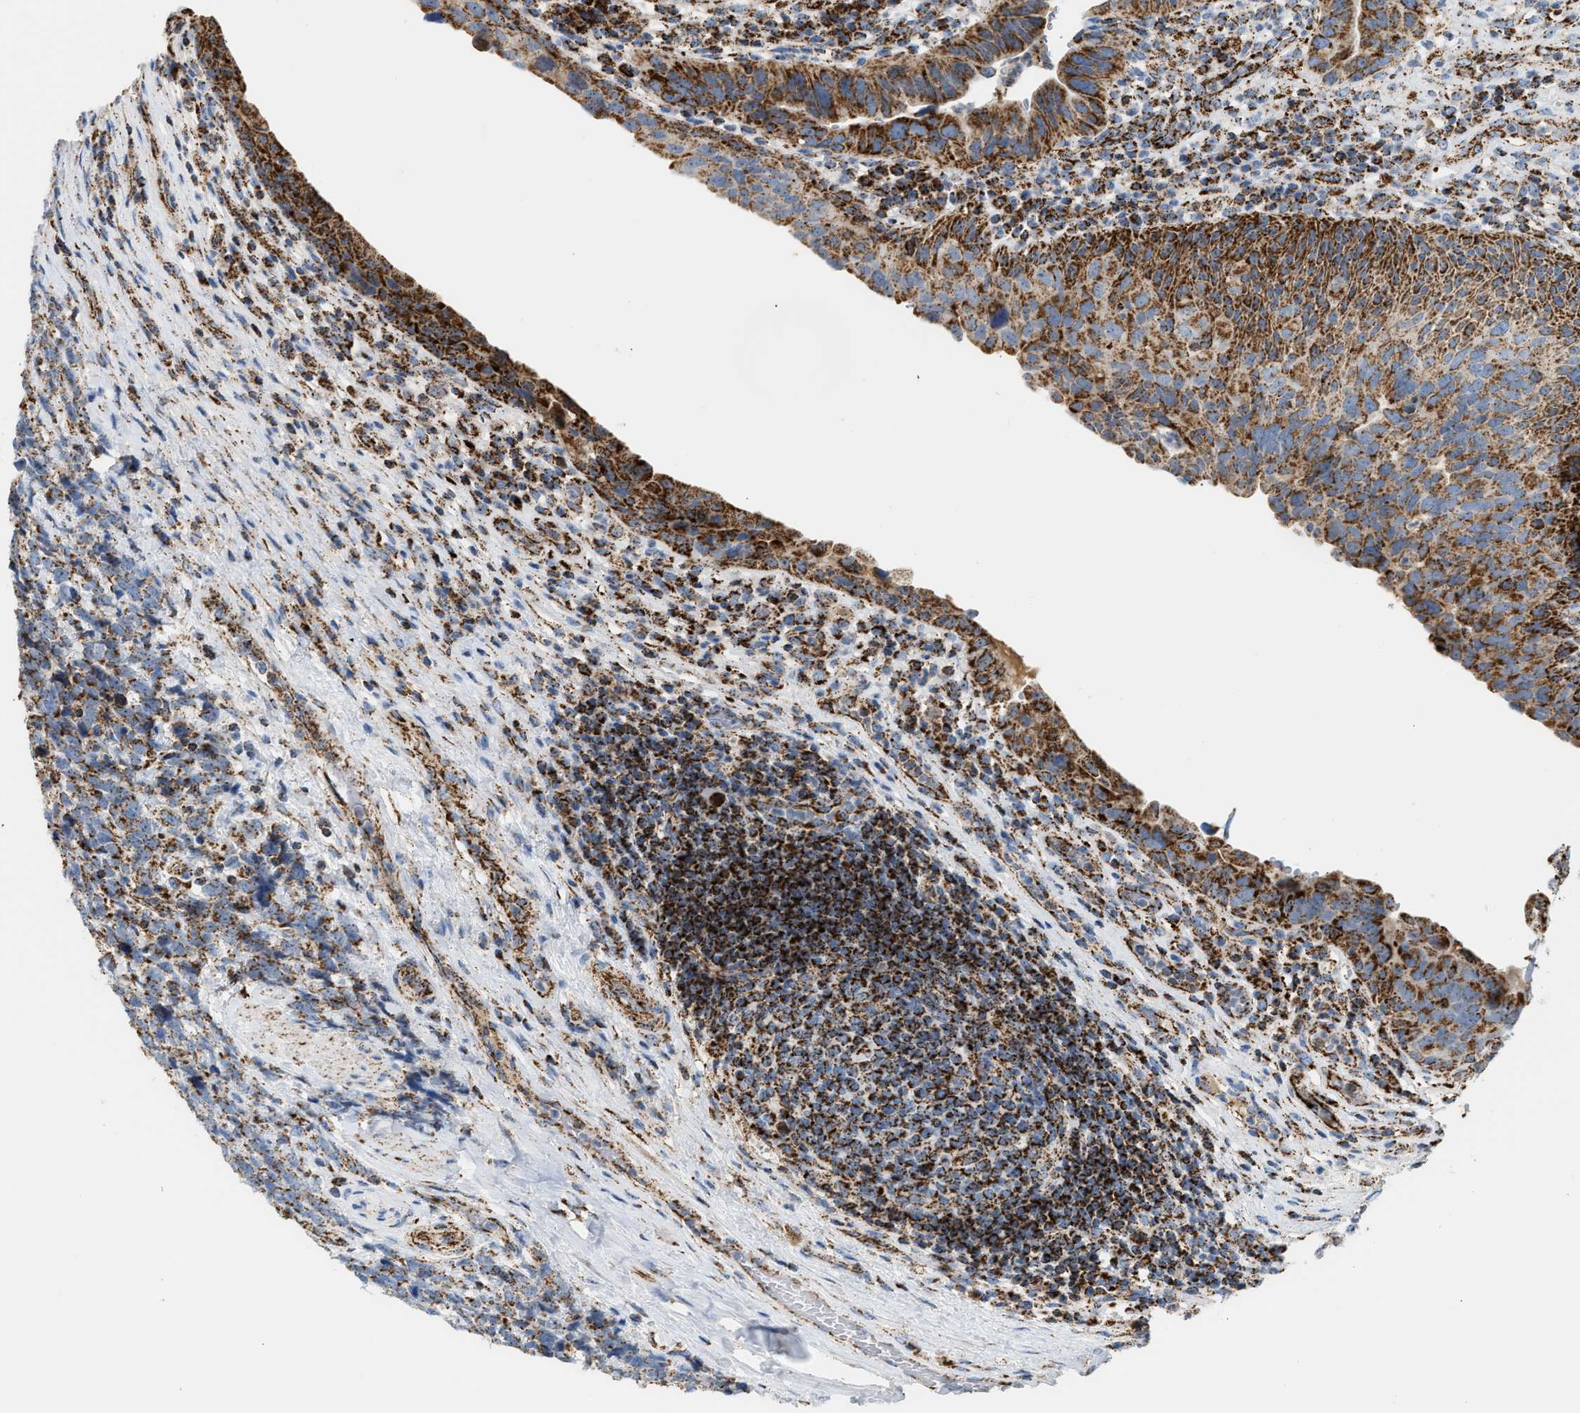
{"staining": {"intensity": "strong", "quantity": ">75%", "location": "cytoplasmic/membranous"}, "tissue": "urothelial cancer", "cell_type": "Tumor cells", "image_type": "cancer", "snomed": [{"axis": "morphology", "description": "Urothelial carcinoma, High grade"}, {"axis": "topography", "description": "Urinary bladder"}], "caption": "This is an image of IHC staining of urothelial carcinoma (high-grade), which shows strong expression in the cytoplasmic/membranous of tumor cells.", "gene": "OGDH", "patient": {"sex": "female", "age": 82}}